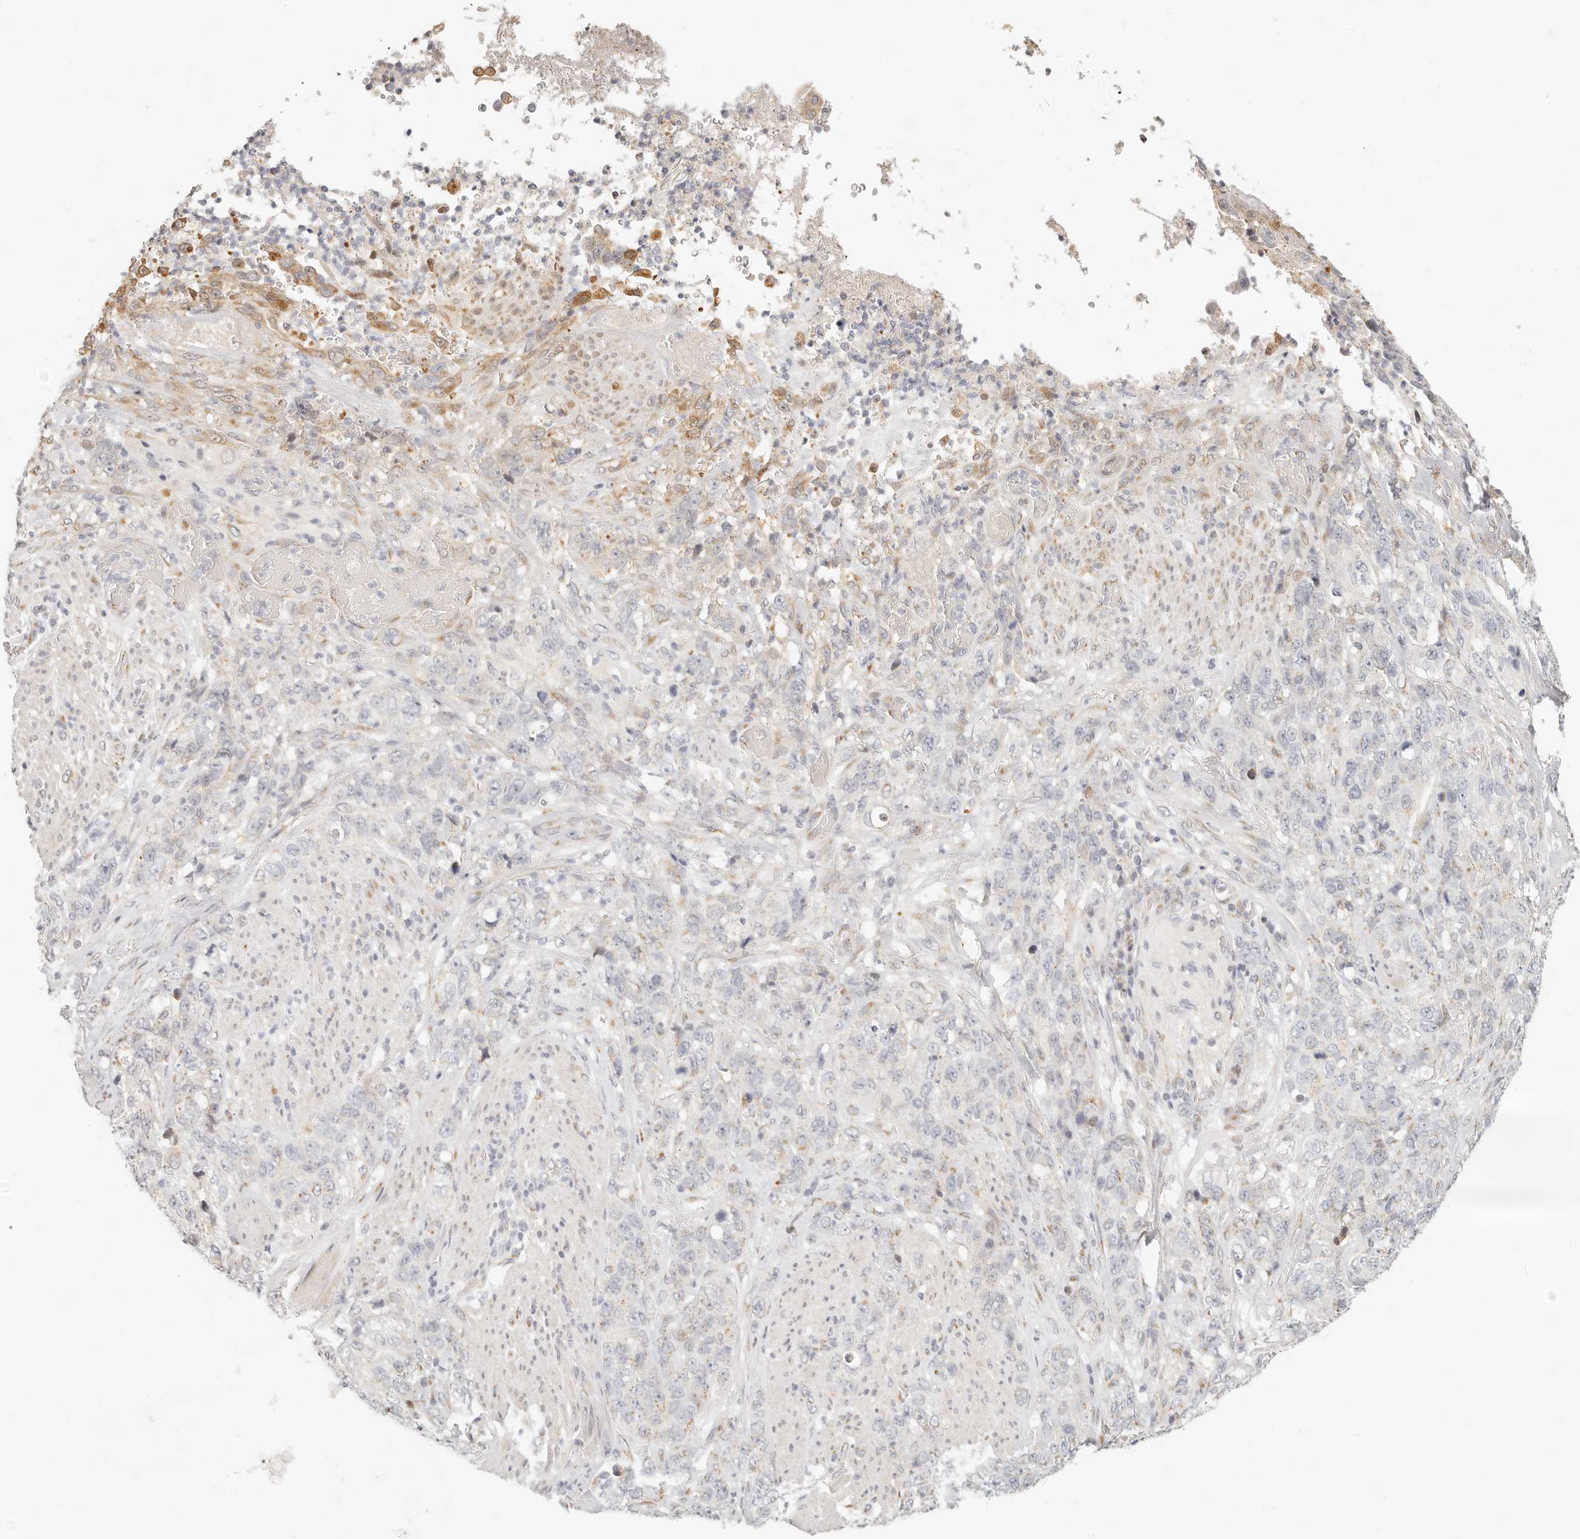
{"staining": {"intensity": "negative", "quantity": "none", "location": "none"}, "tissue": "stomach cancer", "cell_type": "Tumor cells", "image_type": "cancer", "snomed": [{"axis": "morphology", "description": "Adenocarcinoma, NOS"}, {"axis": "topography", "description": "Stomach"}], "caption": "The IHC histopathology image has no significant staining in tumor cells of adenocarcinoma (stomach) tissue. Brightfield microscopy of immunohistochemistry (IHC) stained with DAB (brown) and hematoxylin (blue), captured at high magnification.", "gene": "FAM20B", "patient": {"sex": "male", "age": 48}}